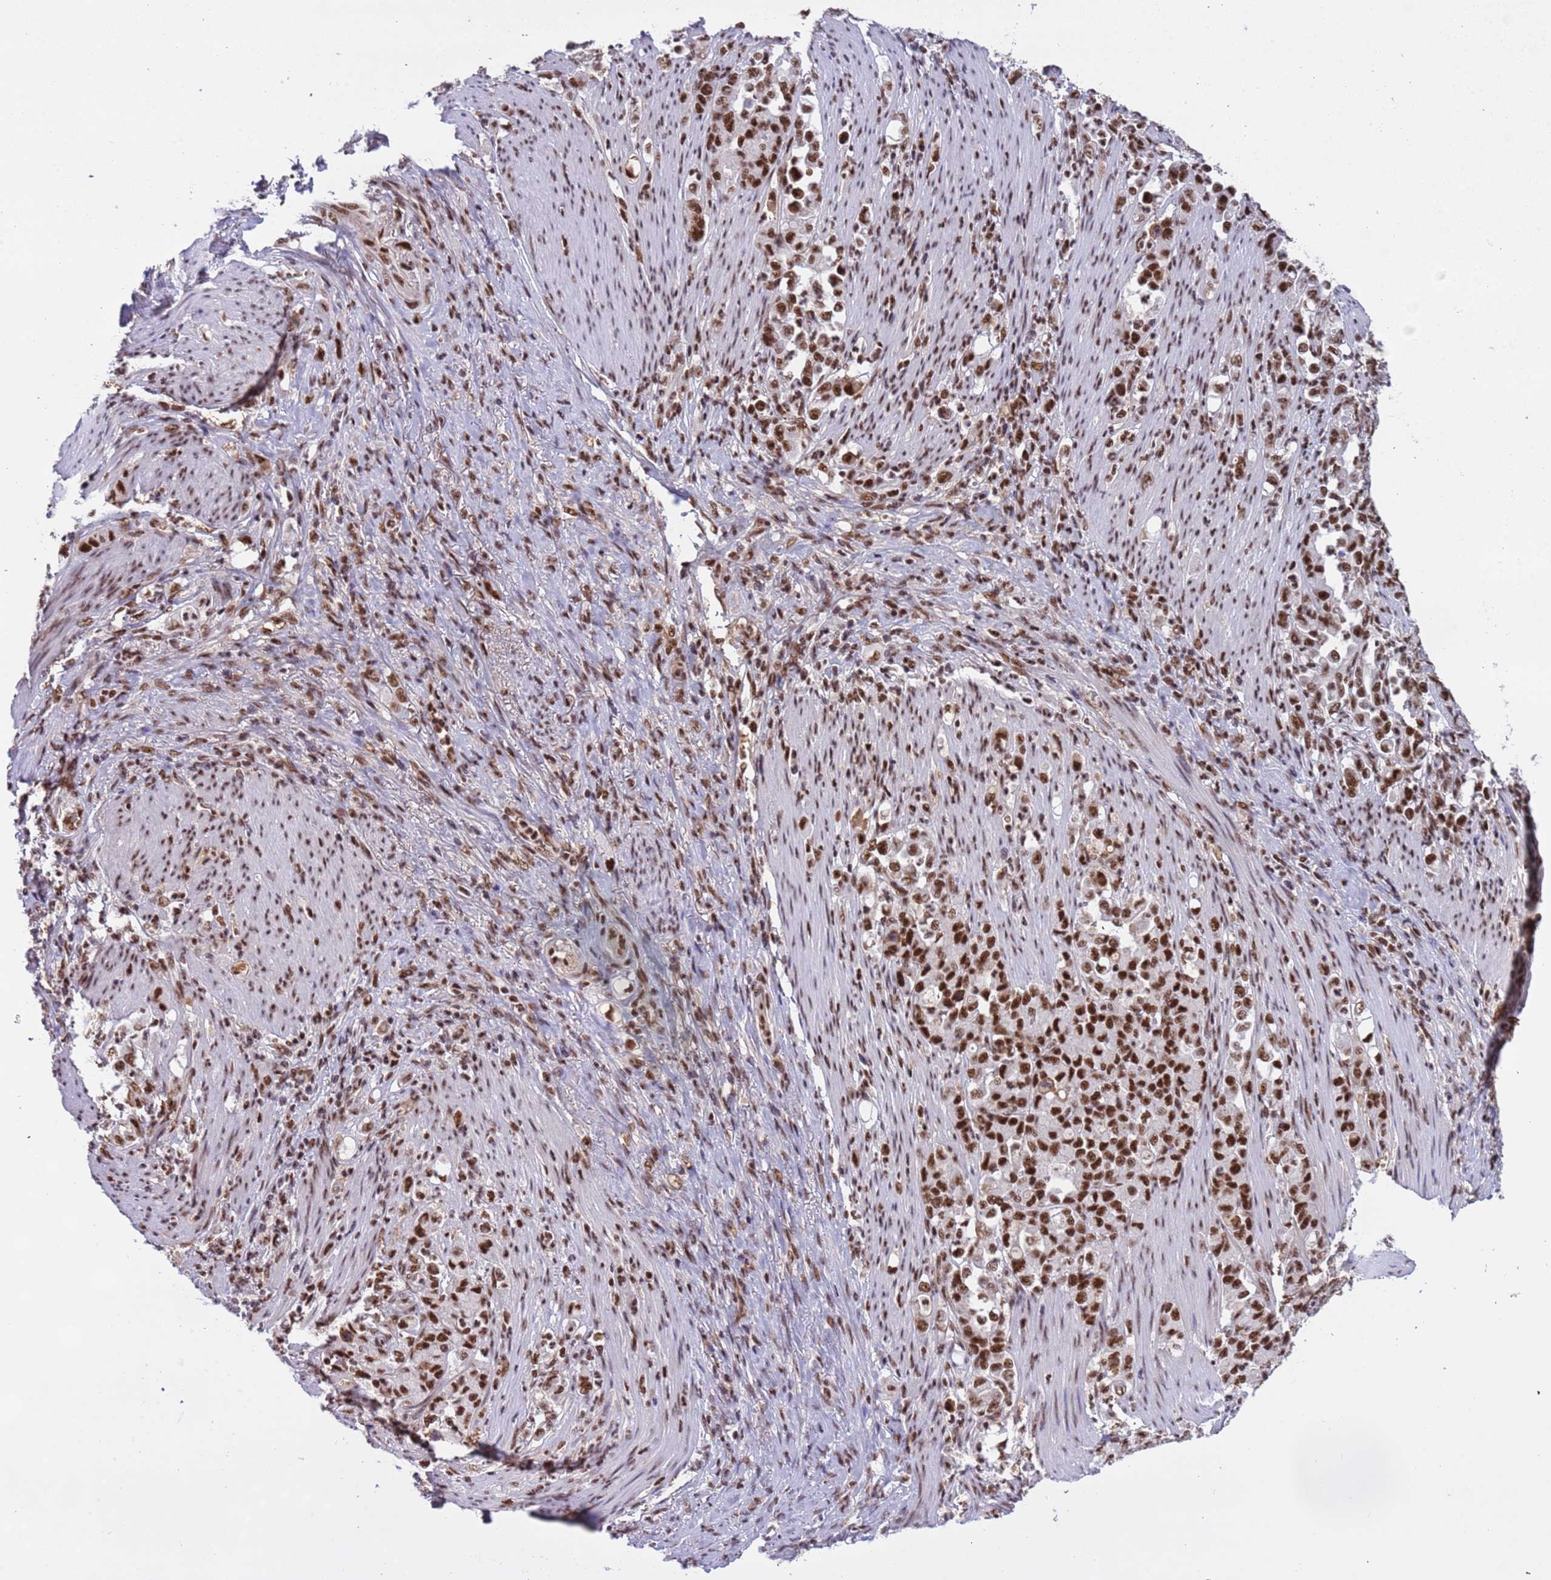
{"staining": {"intensity": "strong", "quantity": ">75%", "location": "nuclear"}, "tissue": "stomach cancer", "cell_type": "Tumor cells", "image_type": "cancer", "snomed": [{"axis": "morphology", "description": "Normal tissue, NOS"}, {"axis": "morphology", "description": "Adenocarcinoma, NOS"}, {"axis": "topography", "description": "Stomach"}], "caption": "Strong nuclear protein staining is appreciated in approximately >75% of tumor cells in stomach adenocarcinoma. Using DAB (brown) and hematoxylin (blue) stains, captured at high magnification using brightfield microscopy.", "gene": "SRRT", "patient": {"sex": "female", "age": 79}}